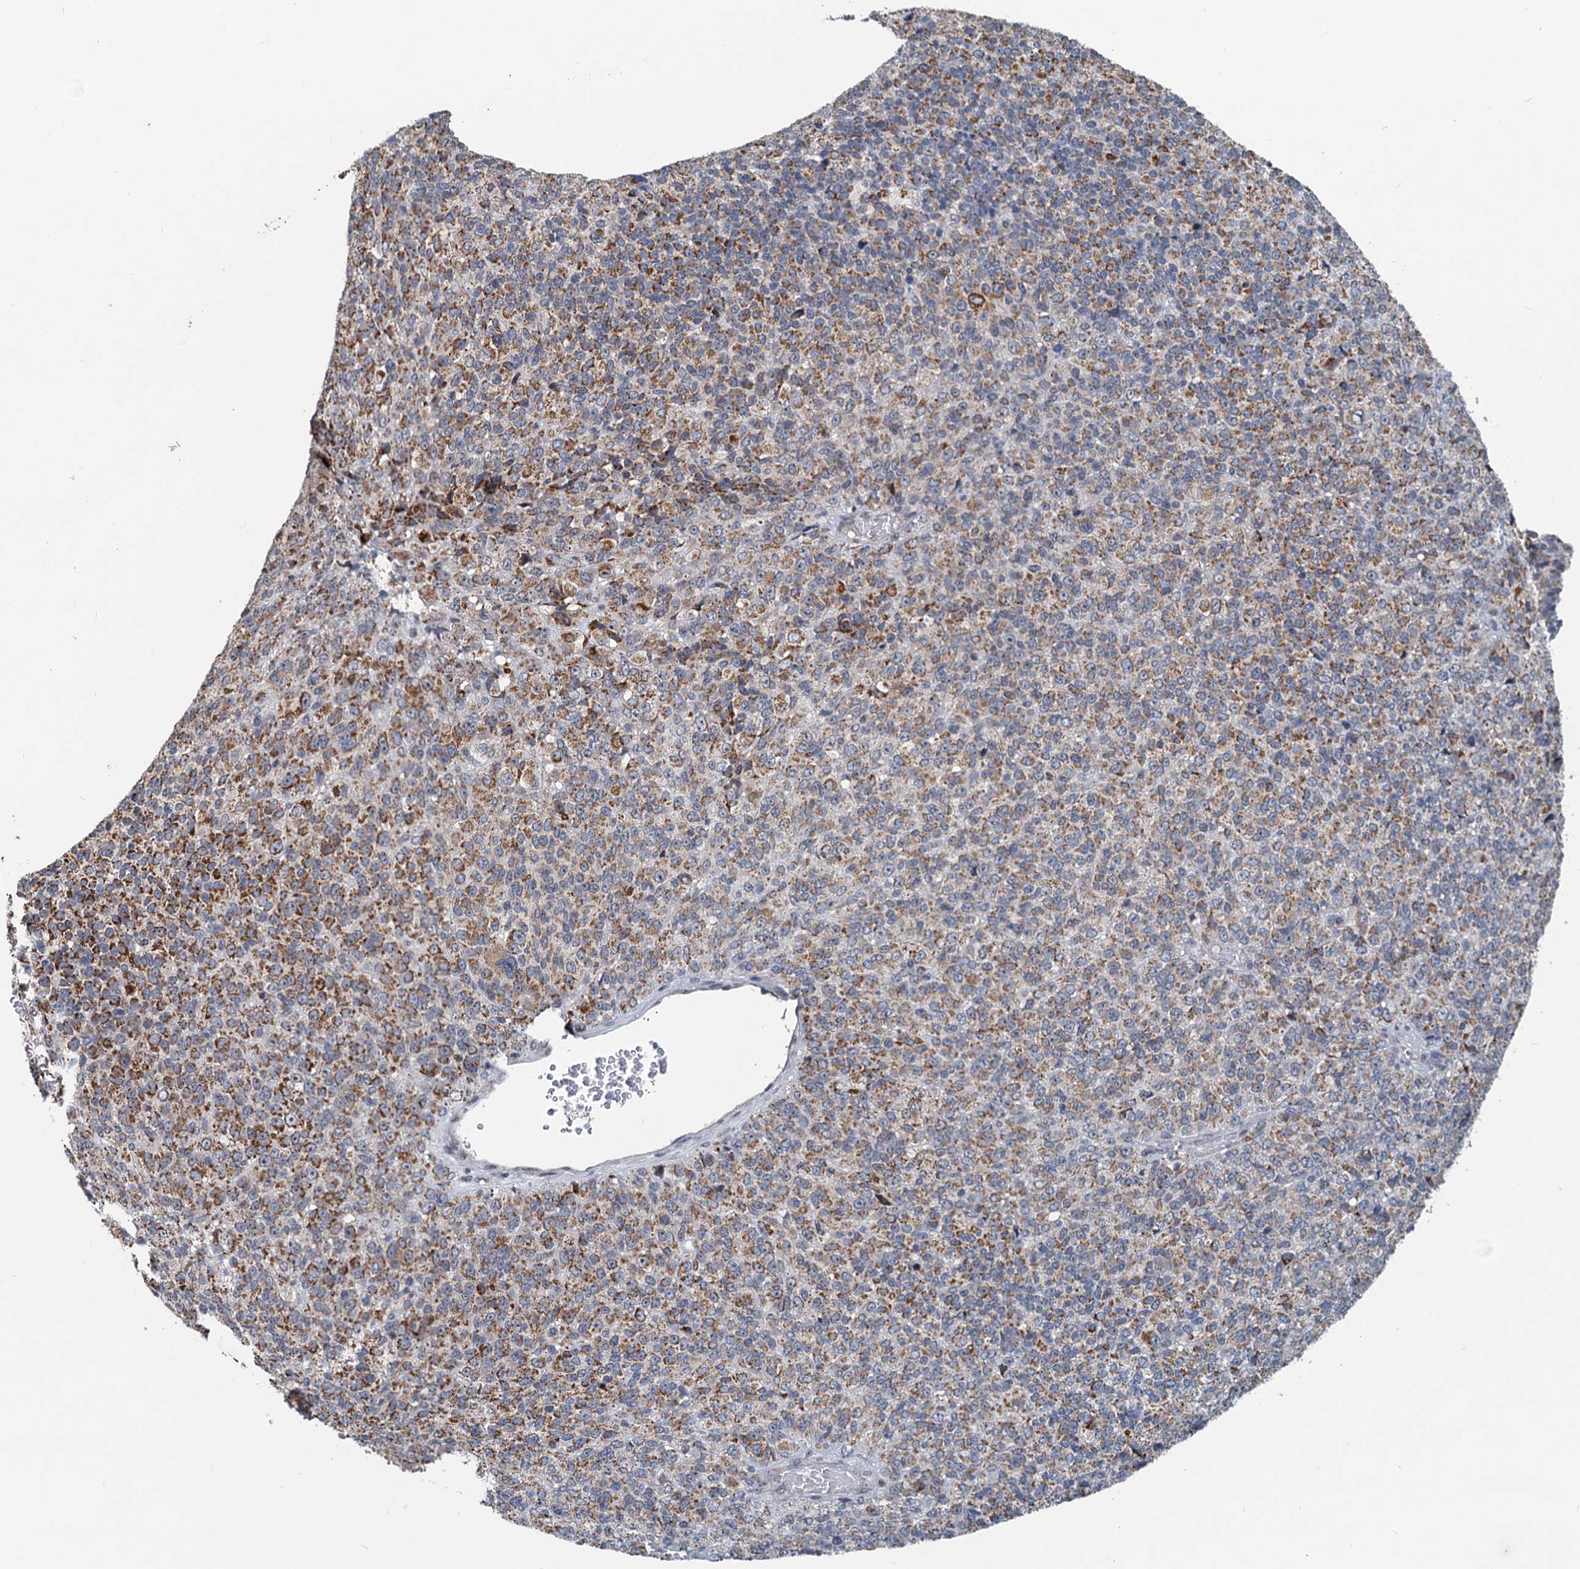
{"staining": {"intensity": "moderate", "quantity": ">75%", "location": "cytoplasmic/membranous"}, "tissue": "melanoma", "cell_type": "Tumor cells", "image_type": "cancer", "snomed": [{"axis": "morphology", "description": "Malignant melanoma, Metastatic site"}, {"axis": "topography", "description": "Brain"}], "caption": "This is a histology image of IHC staining of malignant melanoma (metastatic site), which shows moderate positivity in the cytoplasmic/membranous of tumor cells.", "gene": "RITA1", "patient": {"sex": "female", "age": 56}}